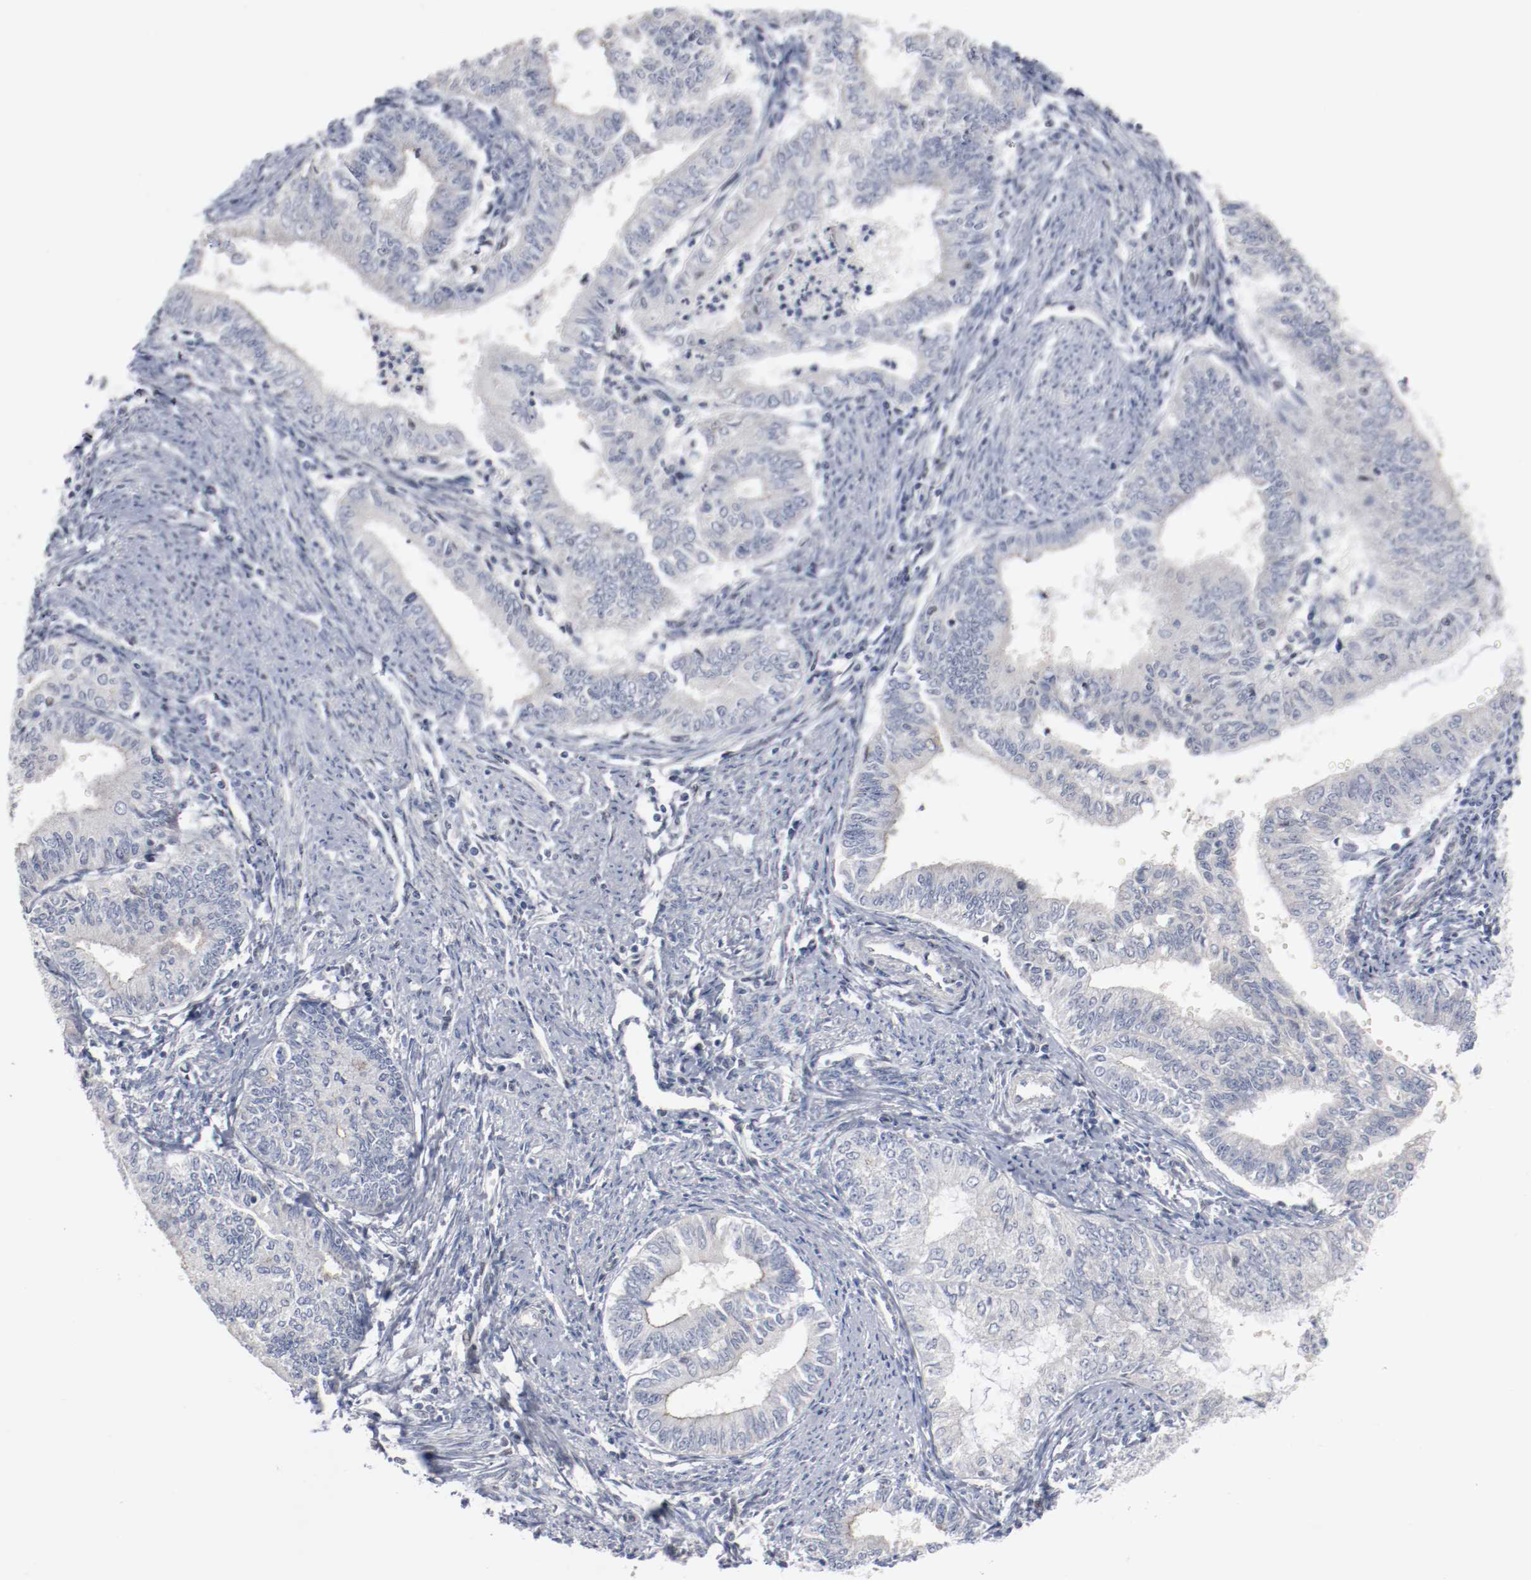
{"staining": {"intensity": "negative", "quantity": "none", "location": "none"}, "tissue": "endometrial cancer", "cell_type": "Tumor cells", "image_type": "cancer", "snomed": [{"axis": "morphology", "description": "Adenocarcinoma, NOS"}, {"axis": "topography", "description": "Endometrium"}], "caption": "Image shows no protein positivity in tumor cells of endometrial cancer tissue.", "gene": "ZEB2", "patient": {"sex": "female", "age": 66}}